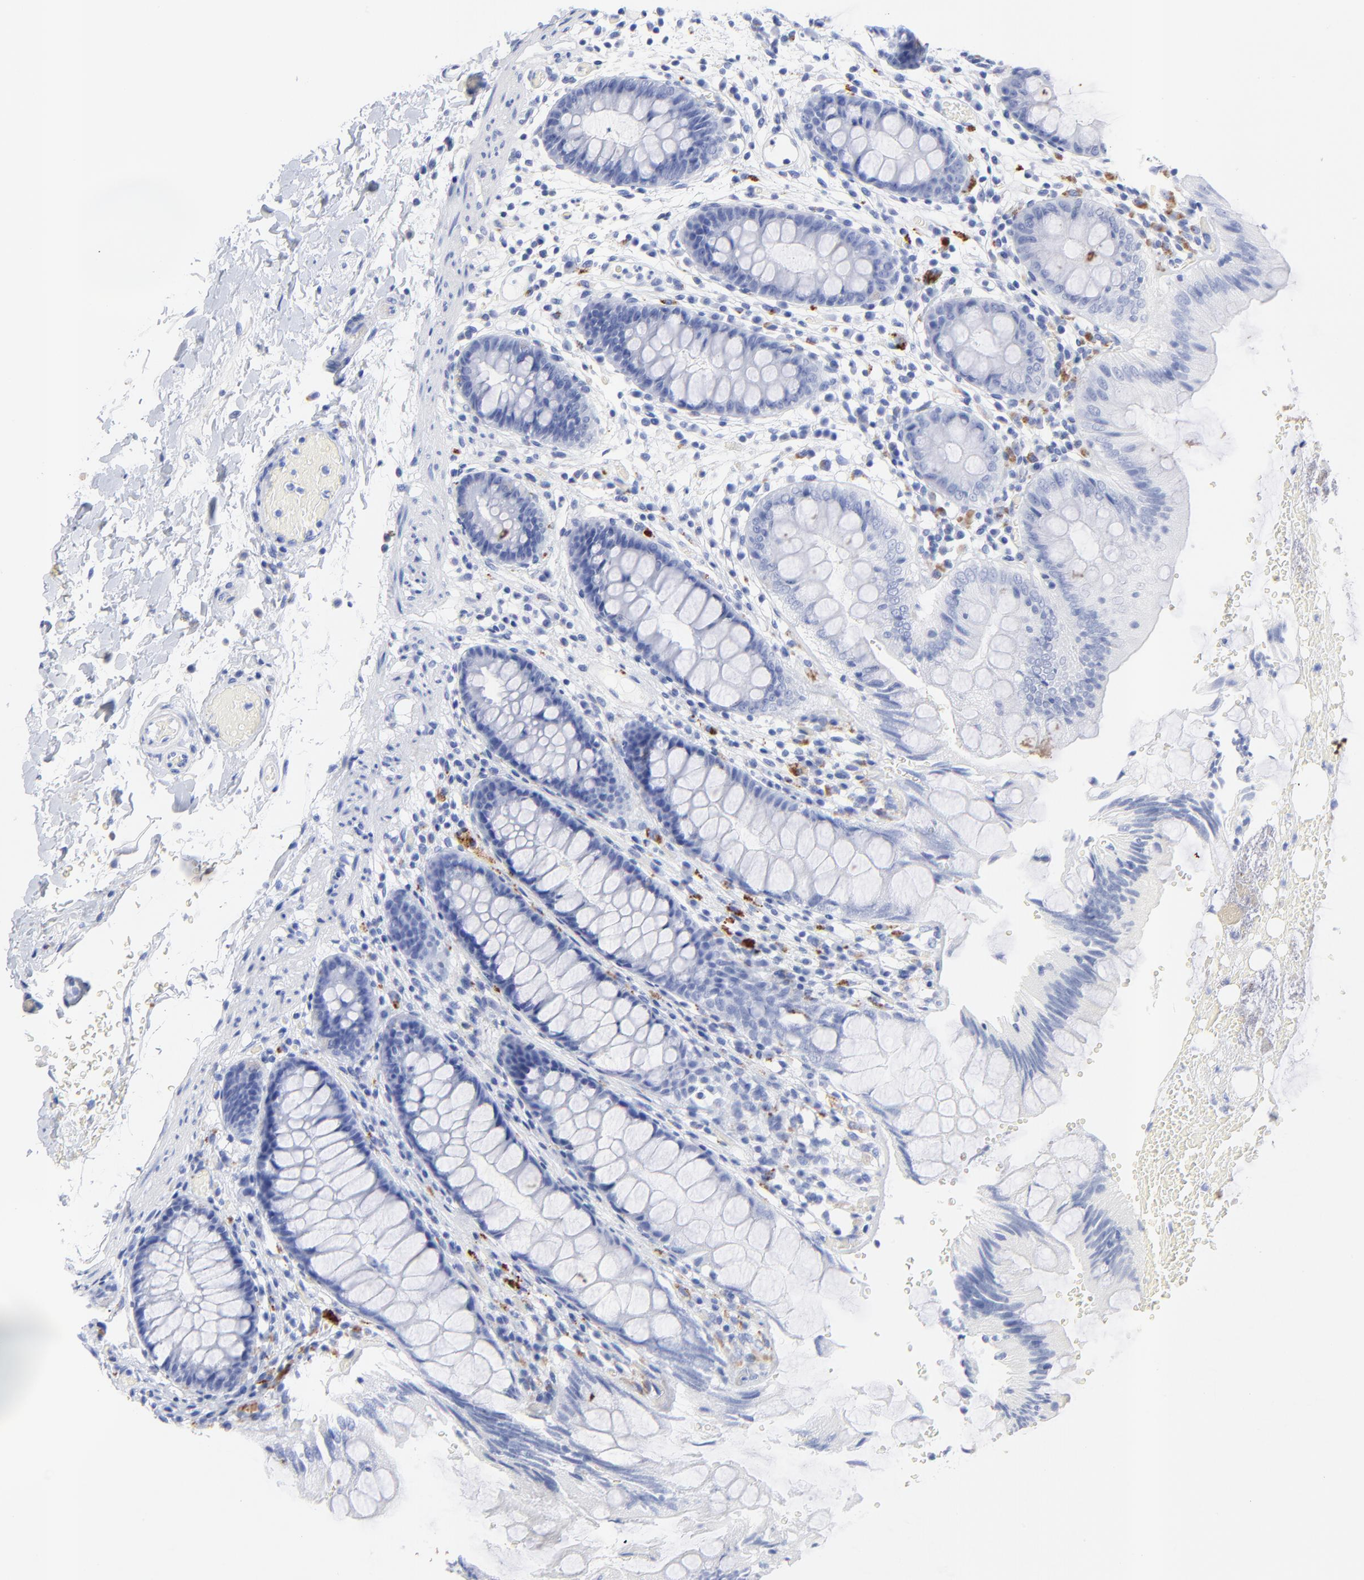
{"staining": {"intensity": "negative", "quantity": "none", "location": "none"}, "tissue": "colon", "cell_type": "Endothelial cells", "image_type": "normal", "snomed": [{"axis": "morphology", "description": "Normal tissue, NOS"}, {"axis": "topography", "description": "Smooth muscle"}, {"axis": "topography", "description": "Colon"}], "caption": "This is an immunohistochemistry (IHC) image of normal colon. There is no positivity in endothelial cells.", "gene": "CPVL", "patient": {"sex": "male", "age": 67}}